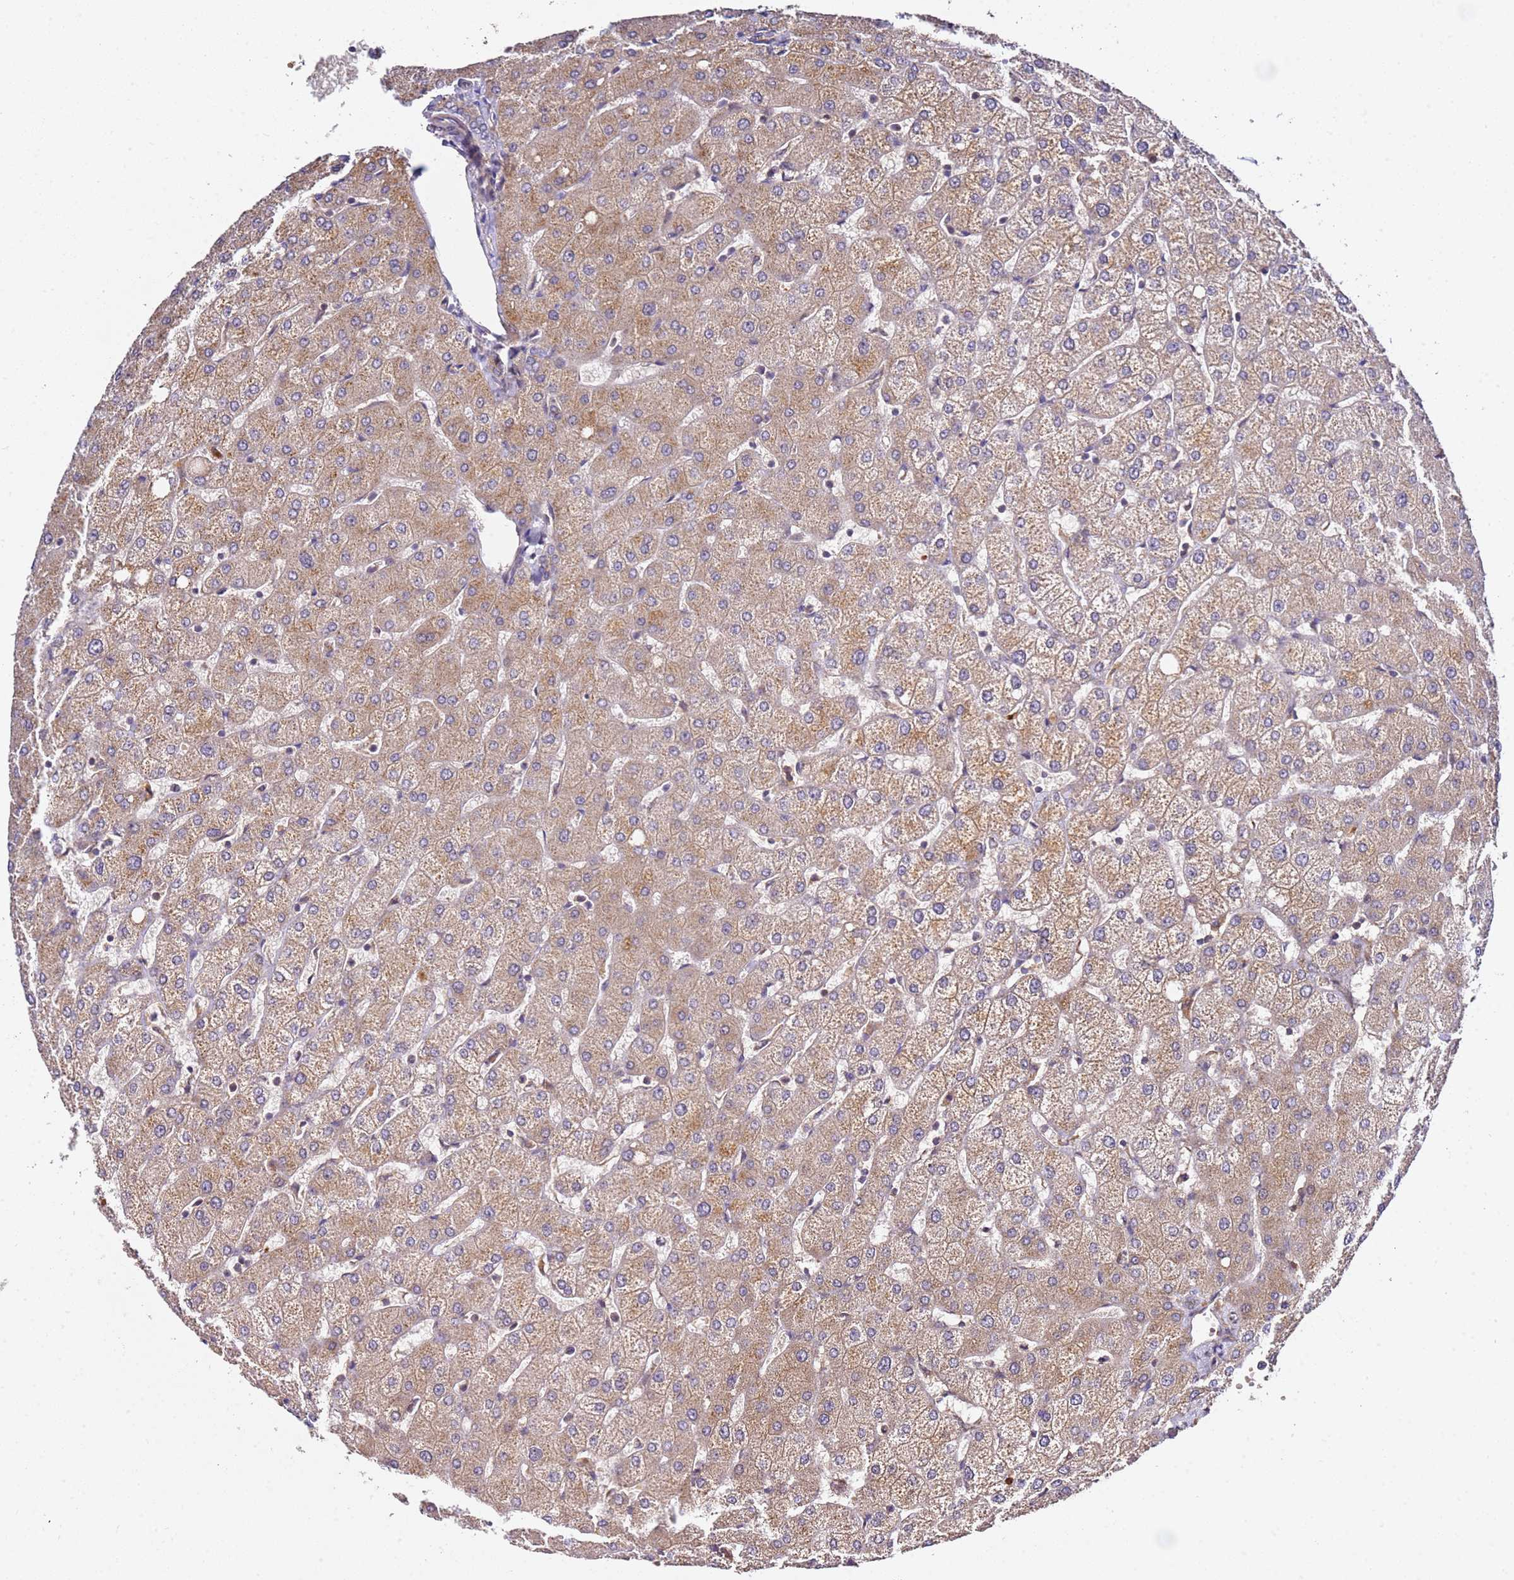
{"staining": {"intensity": "weak", "quantity": "25%-75%", "location": "cytoplasmic/membranous"}, "tissue": "liver", "cell_type": "Cholangiocytes", "image_type": "normal", "snomed": [{"axis": "morphology", "description": "Normal tissue, NOS"}, {"axis": "topography", "description": "Liver"}], "caption": "Cholangiocytes display low levels of weak cytoplasmic/membranous positivity in approximately 25%-75% of cells in benign human liver.", "gene": "OSBPL2", "patient": {"sex": "female", "age": 54}}